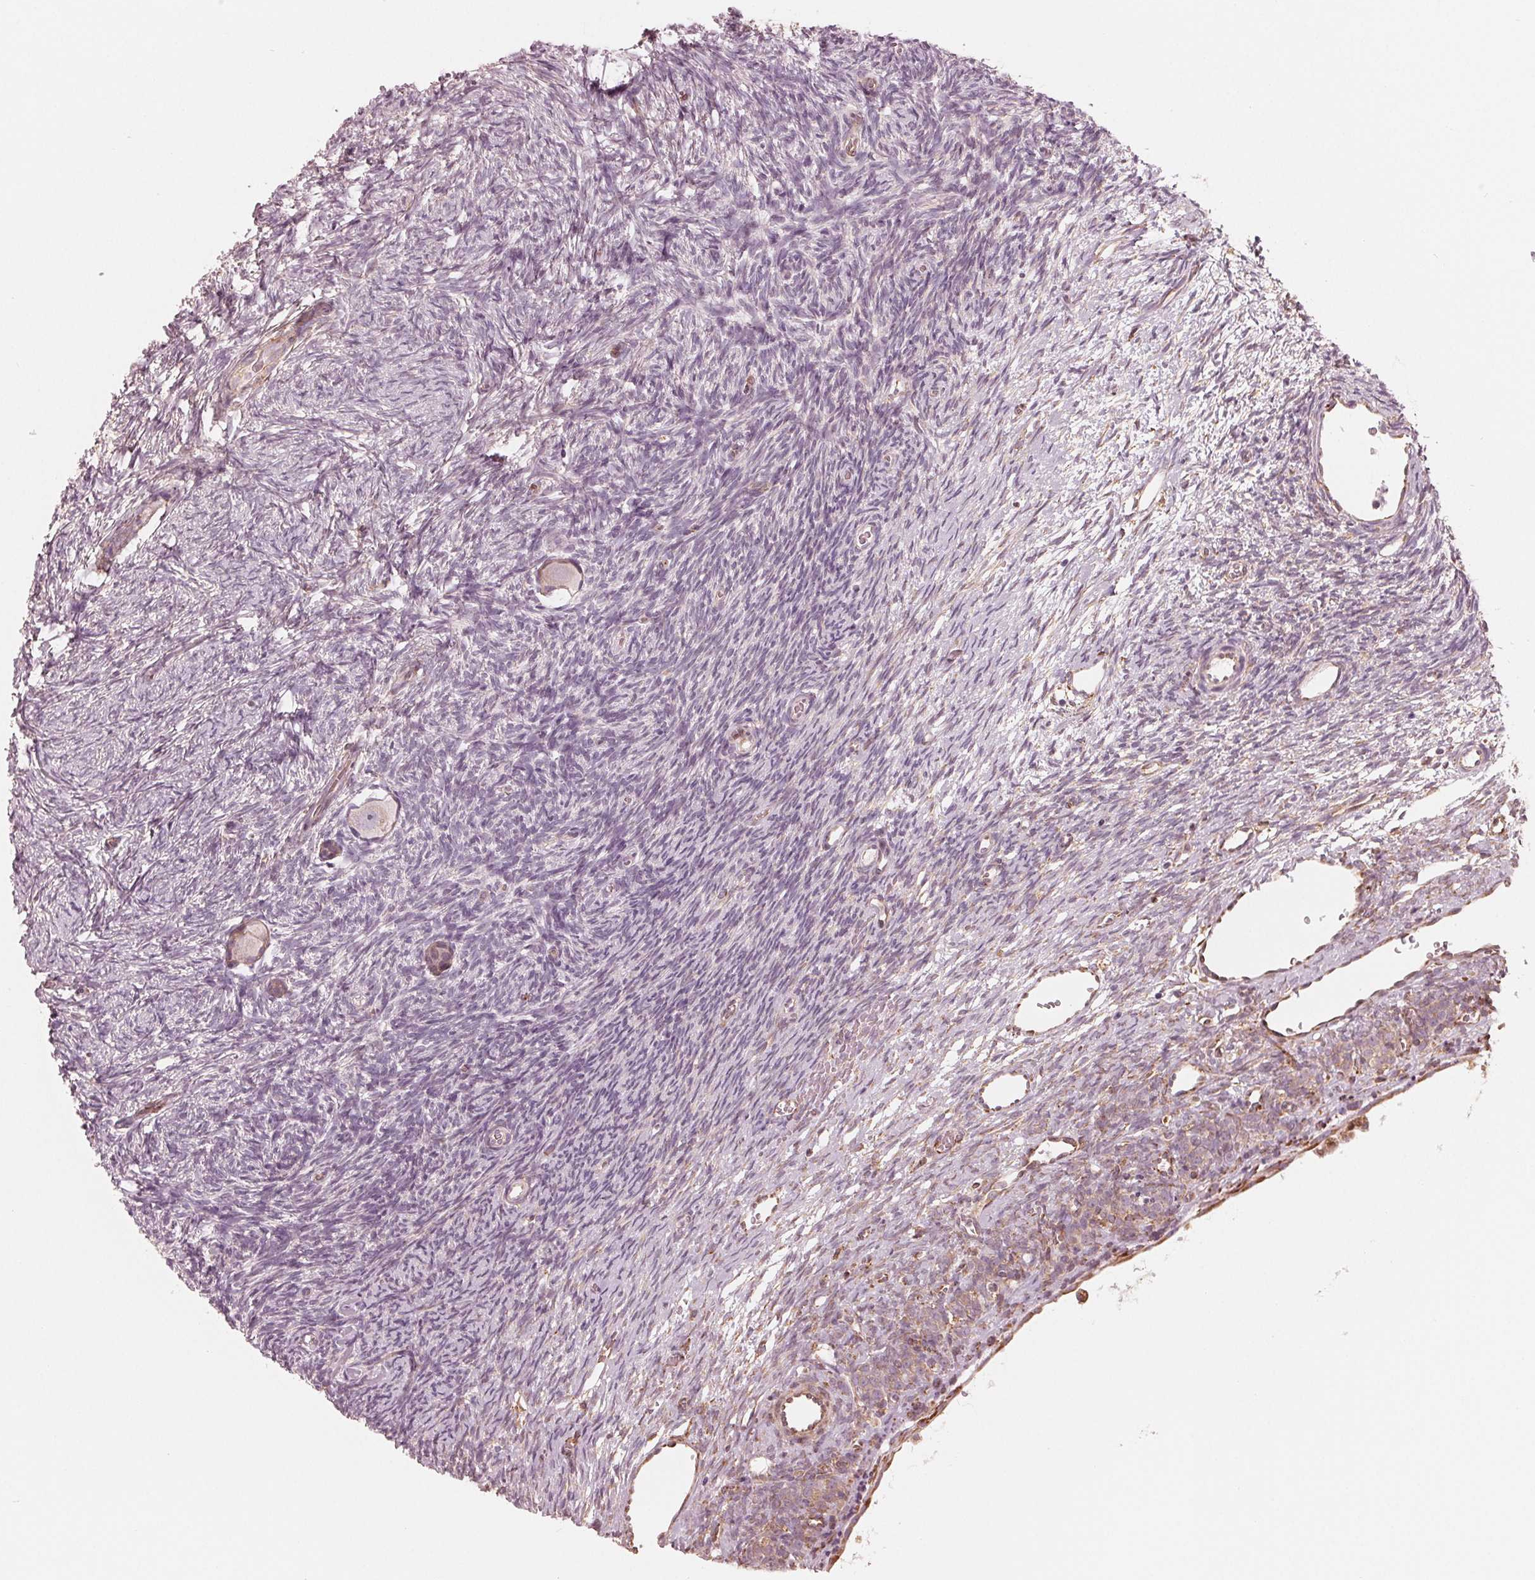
{"staining": {"intensity": "negative", "quantity": "none", "location": "none"}, "tissue": "ovary", "cell_type": "Follicle cells", "image_type": "normal", "snomed": [{"axis": "morphology", "description": "Normal tissue, NOS"}, {"axis": "topography", "description": "Ovary"}], "caption": "DAB (3,3'-diaminobenzidine) immunohistochemical staining of unremarkable human ovary reveals no significant staining in follicle cells.", "gene": "IKBIP", "patient": {"sex": "female", "age": 34}}